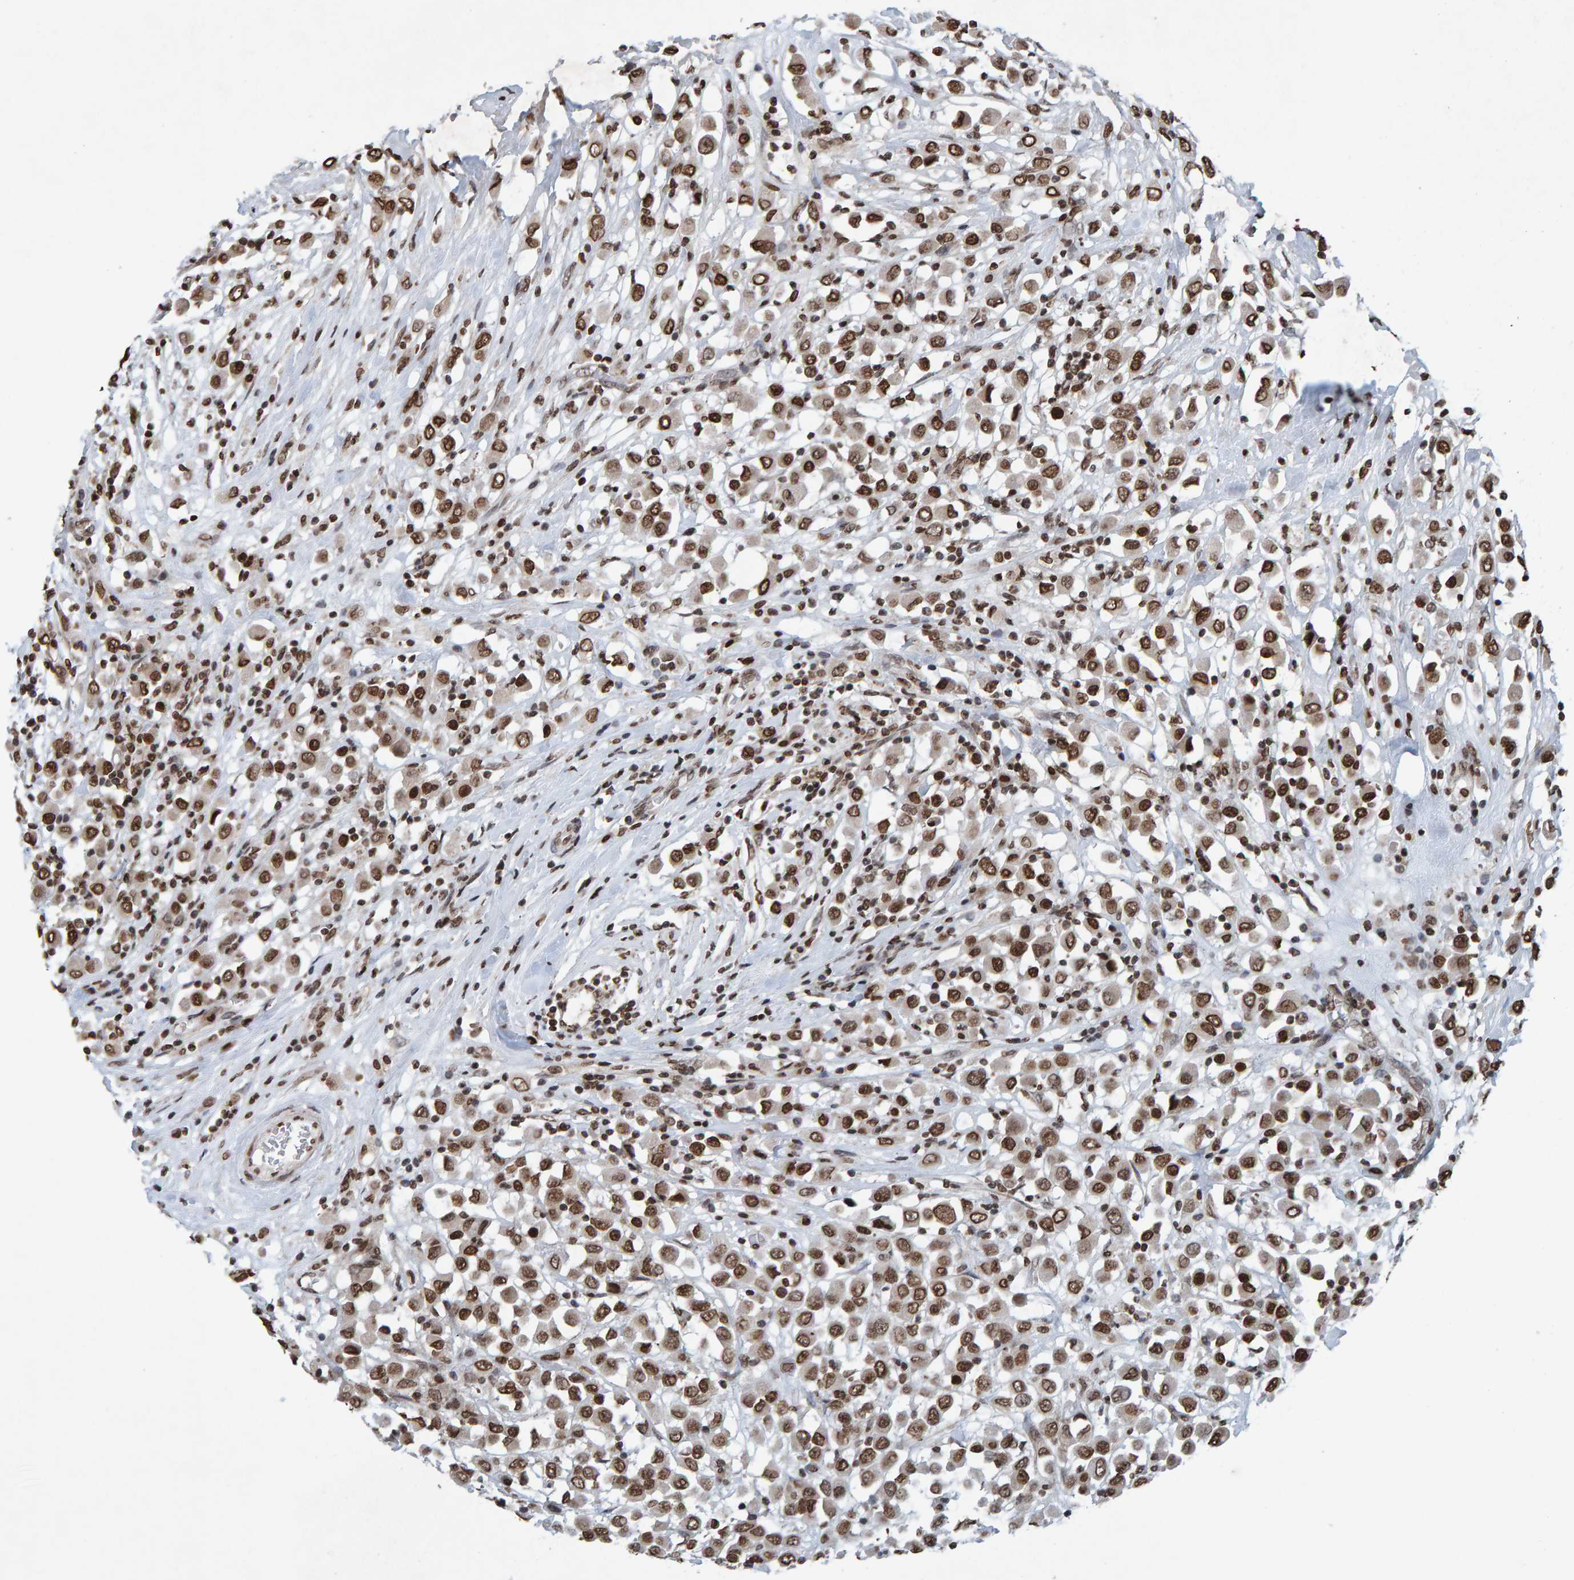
{"staining": {"intensity": "strong", "quantity": ">75%", "location": "nuclear"}, "tissue": "breast cancer", "cell_type": "Tumor cells", "image_type": "cancer", "snomed": [{"axis": "morphology", "description": "Duct carcinoma"}, {"axis": "topography", "description": "Breast"}], "caption": "Protein expression analysis of intraductal carcinoma (breast) displays strong nuclear positivity in approximately >75% of tumor cells.", "gene": "H2AZ1", "patient": {"sex": "female", "age": 61}}